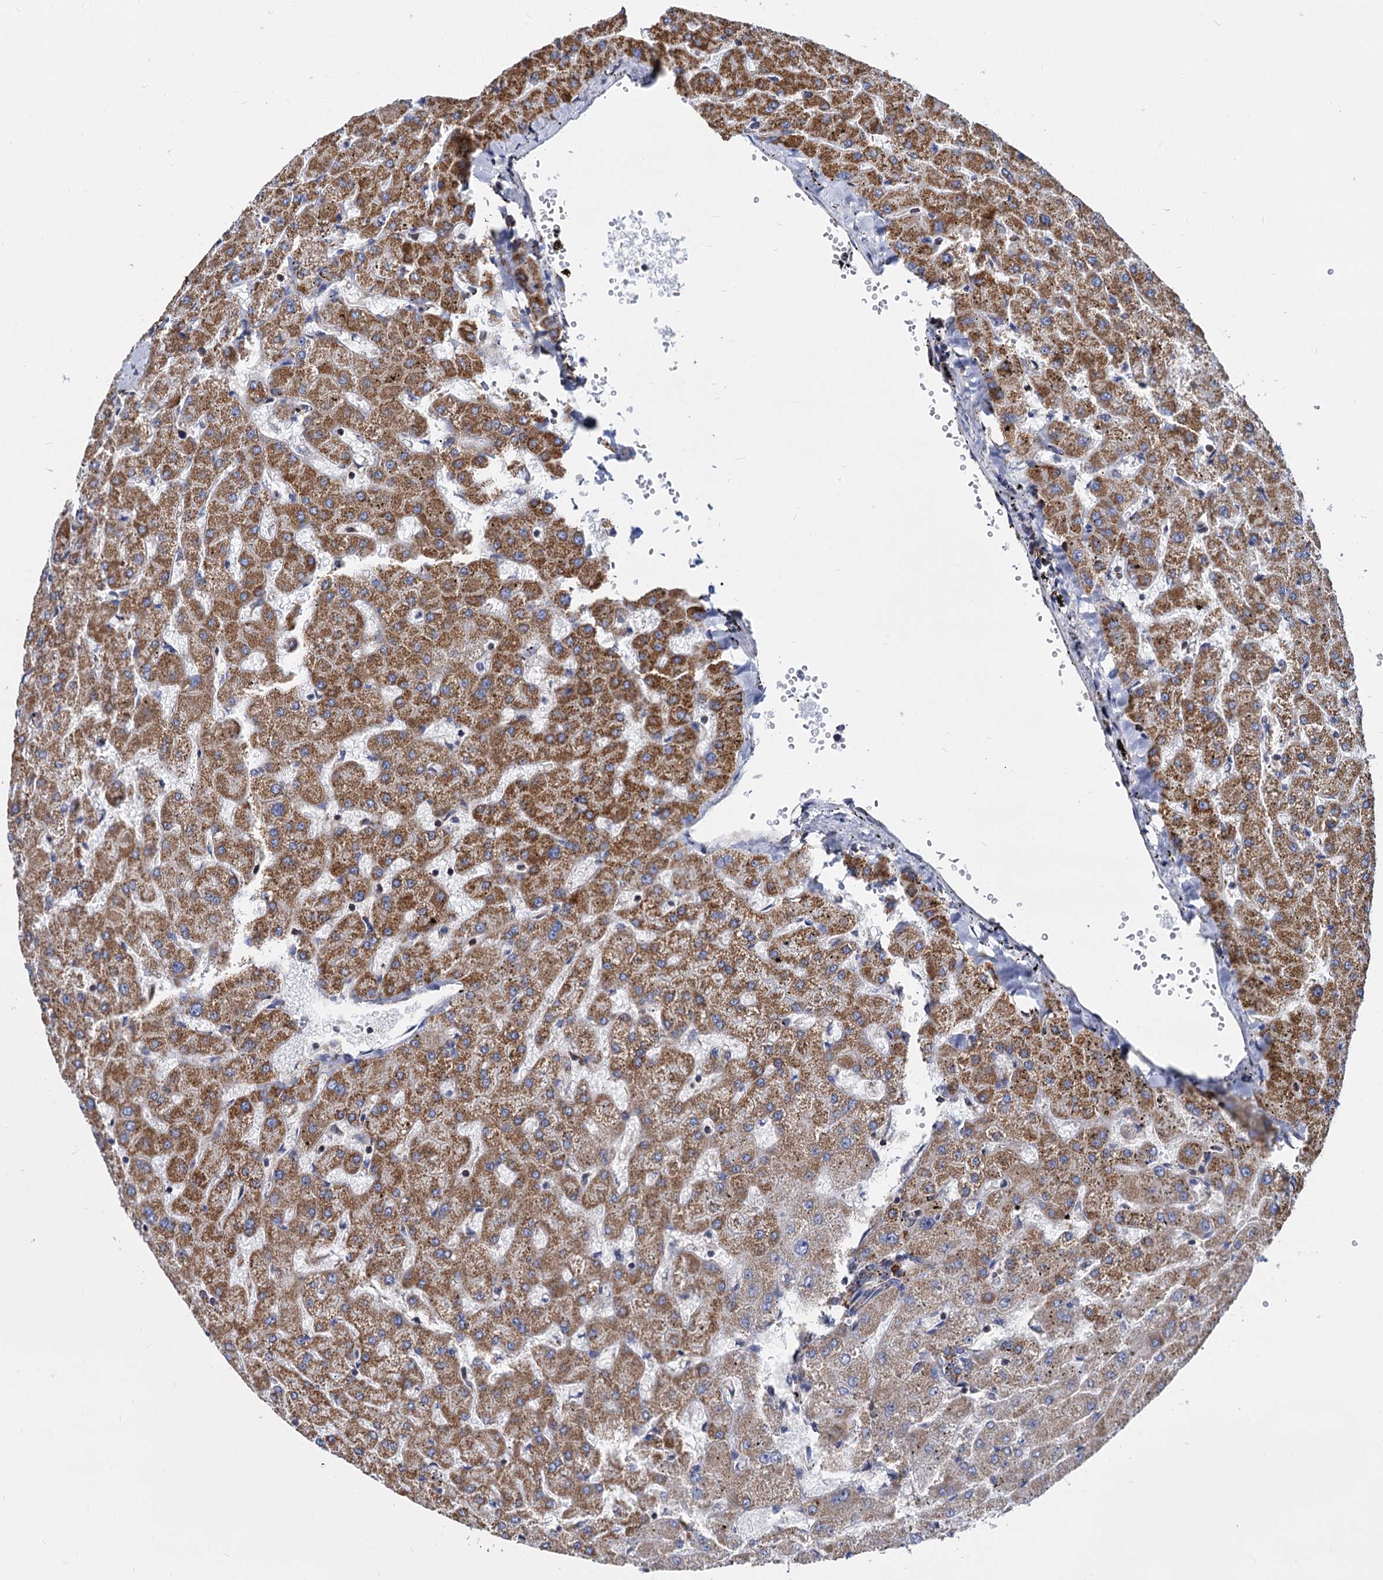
{"staining": {"intensity": "moderate", "quantity": ">75%", "location": "cytoplasmic/membranous"}, "tissue": "liver", "cell_type": "Cholangiocytes", "image_type": "normal", "snomed": [{"axis": "morphology", "description": "Normal tissue, NOS"}, {"axis": "topography", "description": "Liver"}], "caption": "Liver stained with DAB (3,3'-diaminobenzidine) immunohistochemistry (IHC) demonstrates medium levels of moderate cytoplasmic/membranous expression in approximately >75% of cholangiocytes.", "gene": "TIMM10", "patient": {"sex": "female", "age": 63}}